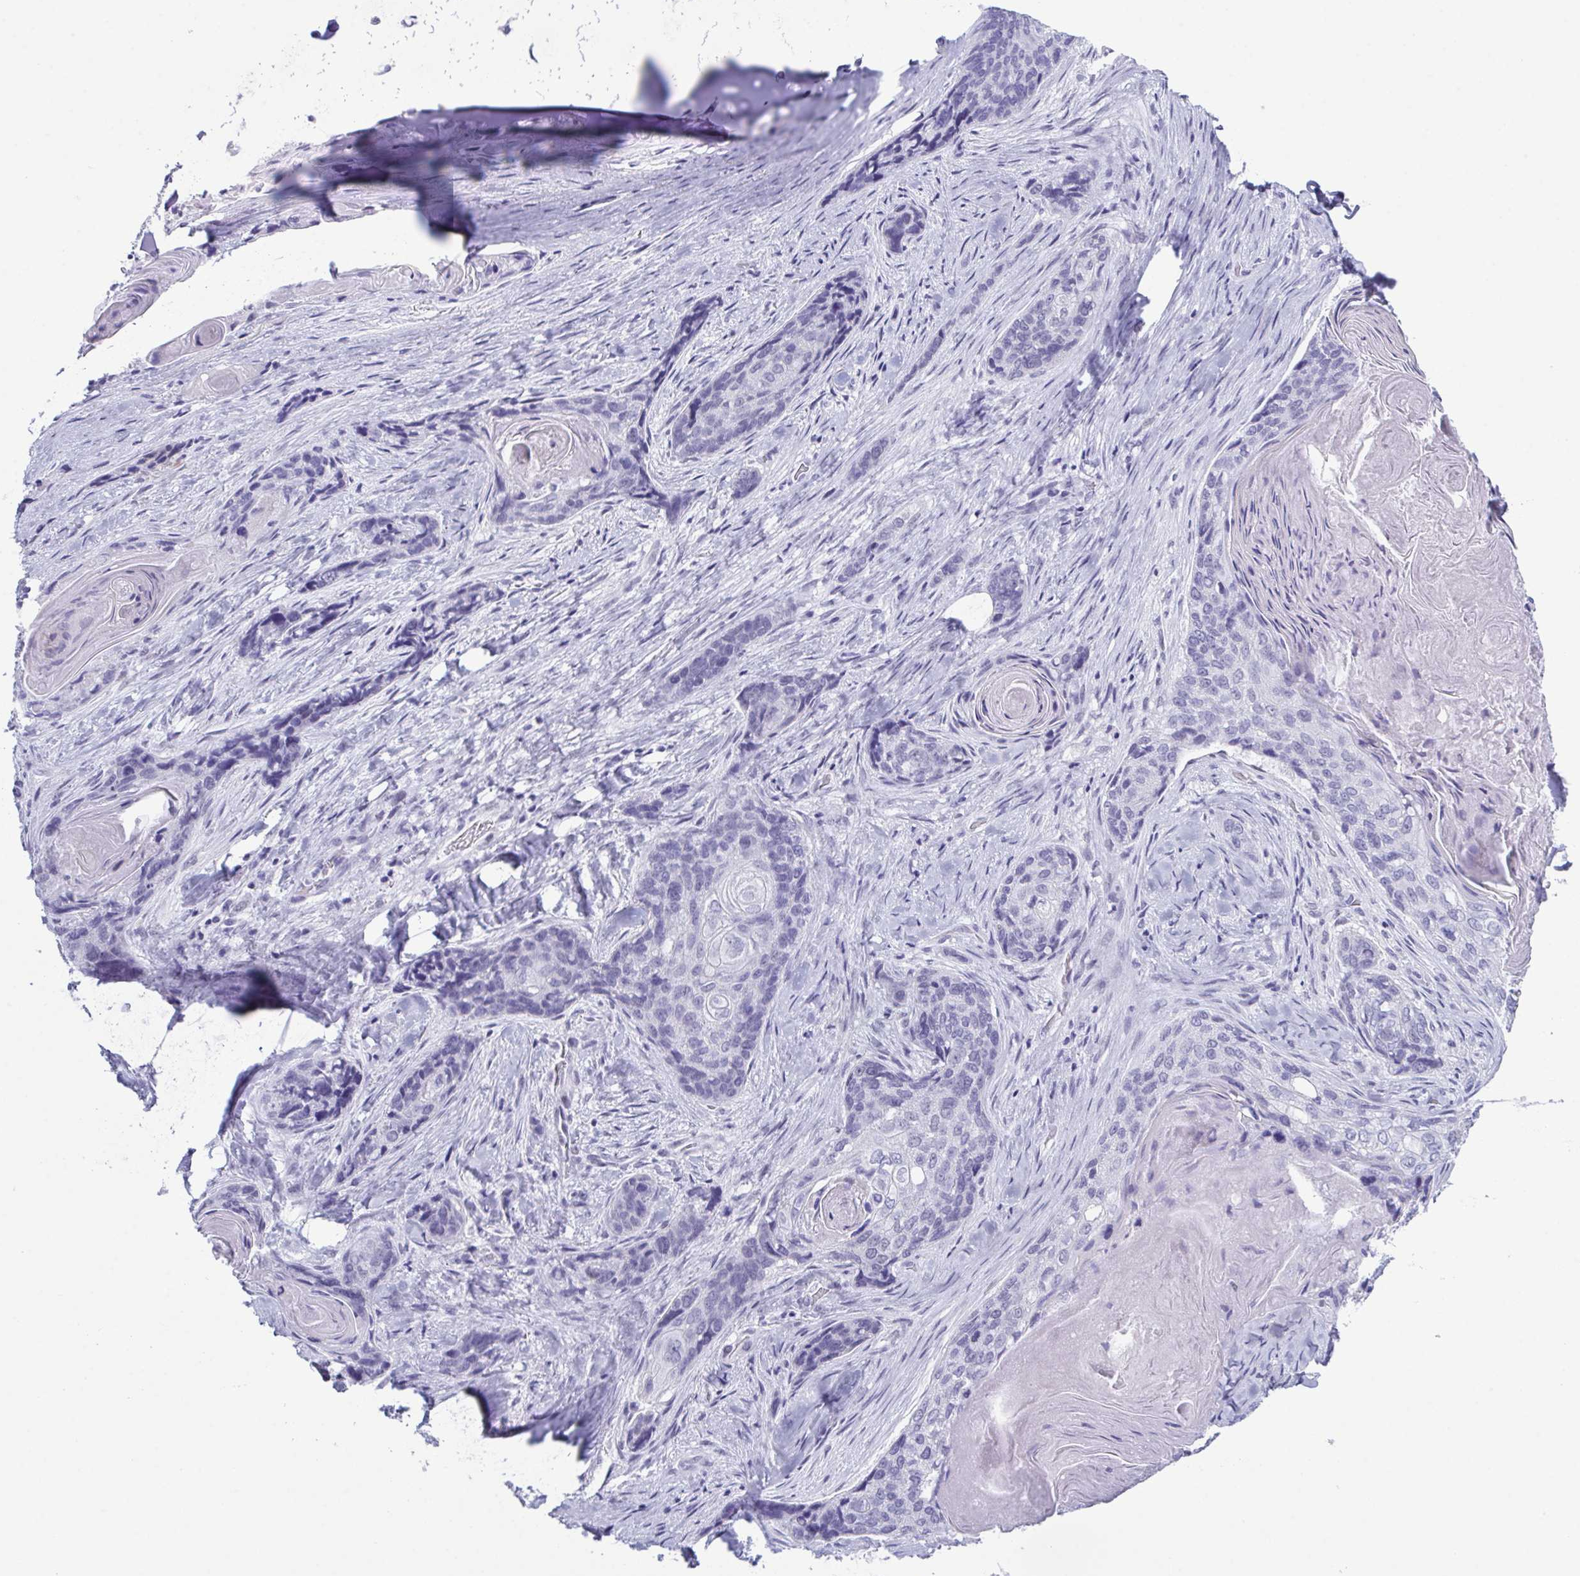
{"staining": {"intensity": "negative", "quantity": "none", "location": "none"}, "tissue": "lung cancer", "cell_type": "Tumor cells", "image_type": "cancer", "snomed": [{"axis": "morphology", "description": "Squamous cell carcinoma, NOS"}, {"axis": "morphology", "description": "Squamous cell carcinoma, metastatic, NOS"}, {"axis": "topography", "description": "Lymph node"}, {"axis": "topography", "description": "Lung"}], "caption": "Tumor cells show no significant protein positivity in lung cancer (squamous cell carcinoma).", "gene": "SUGP2", "patient": {"sex": "male", "age": 41}}